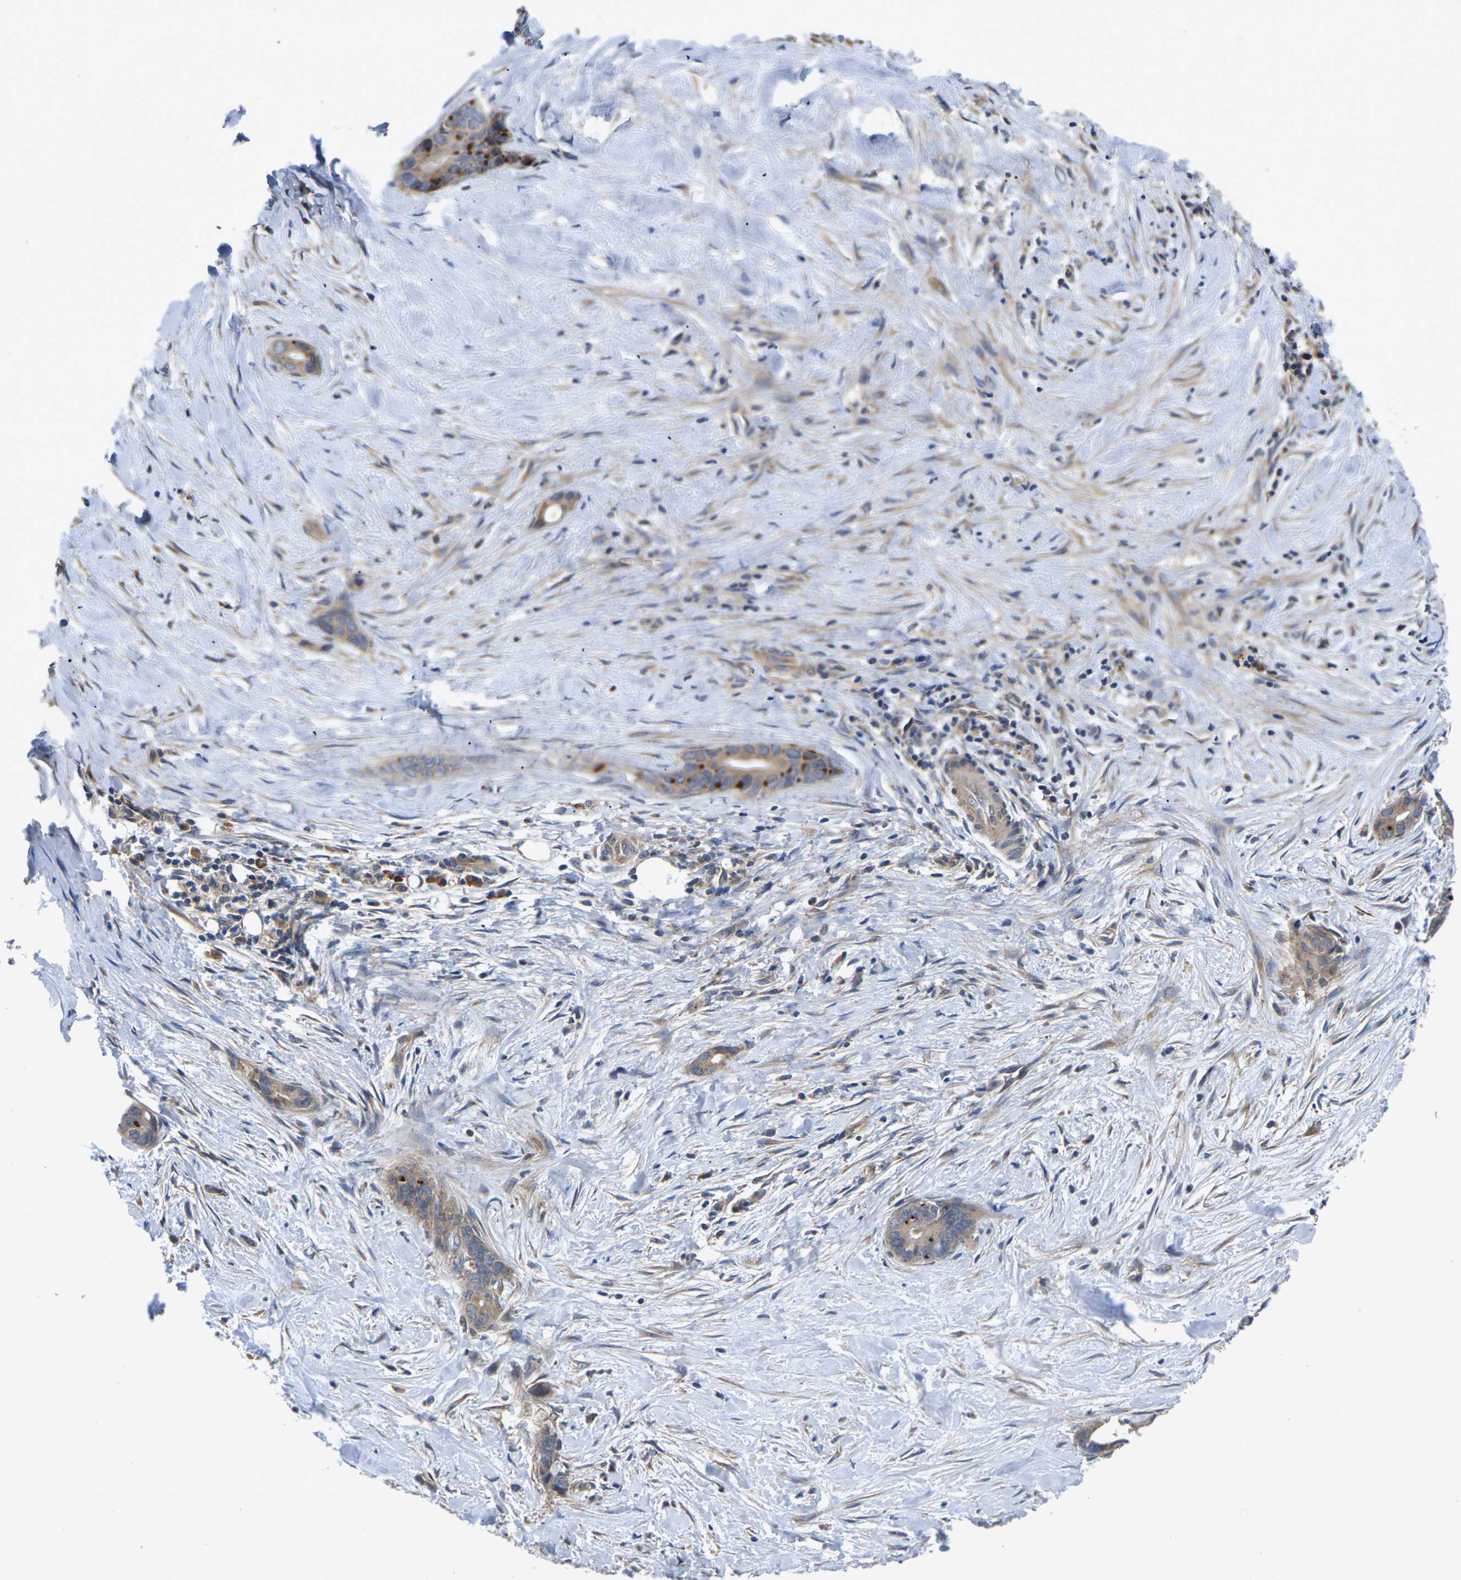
{"staining": {"intensity": "weak", "quantity": ">75%", "location": "cytoplasmic/membranous"}, "tissue": "liver cancer", "cell_type": "Tumor cells", "image_type": "cancer", "snomed": [{"axis": "morphology", "description": "Cholangiocarcinoma"}, {"axis": "topography", "description": "Liver"}], "caption": "This image demonstrates liver cholangiocarcinoma stained with immunohistochemistry to label a protein in brown. The cytoplasmic/membranous of tumor cells show weak positivity for the protein. Nuclei are counter-stained blue.", "gene": "KIF1B", "patient": {"sex": "female", "age": 55}}